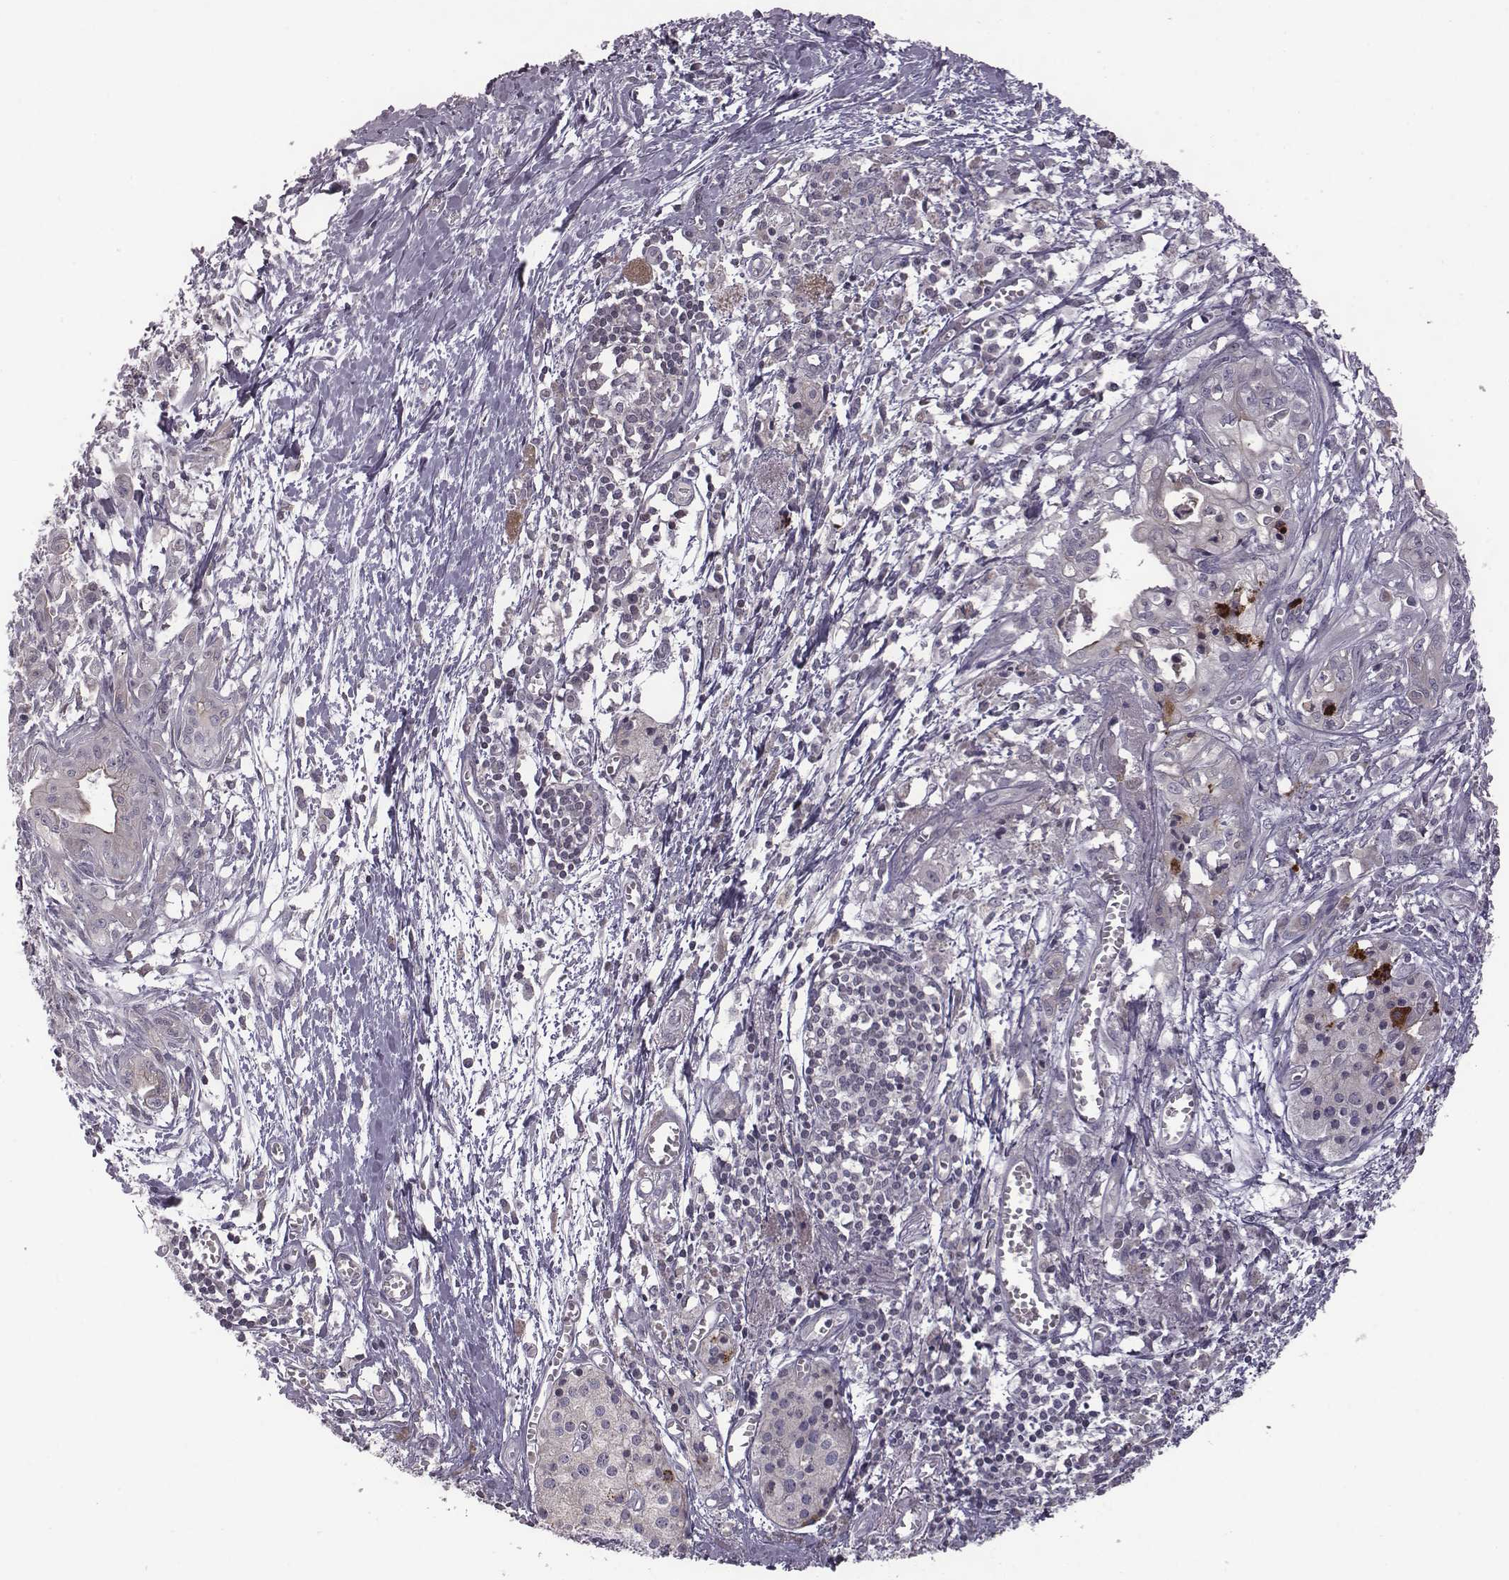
{"staining": {"intensity": "negative", "quantity": "none", "location": "none"}, "tissue": "pancreatic cancer", "cell_type": "Tumor cells", "image_type": "cancer", "snomed": [{"axis": "morphology", "description": "Adenocarcinoma, NOS"}, {"axis": "topography", "description": "Pancreas"}], "caption": "Adenocarcinoma (pancreatic) stained for a protein using immunohistochemistry demonstrates no positivity tumor cells.", "gene": "BICDL1", "patient": {"sex": "female", "age": 61}}